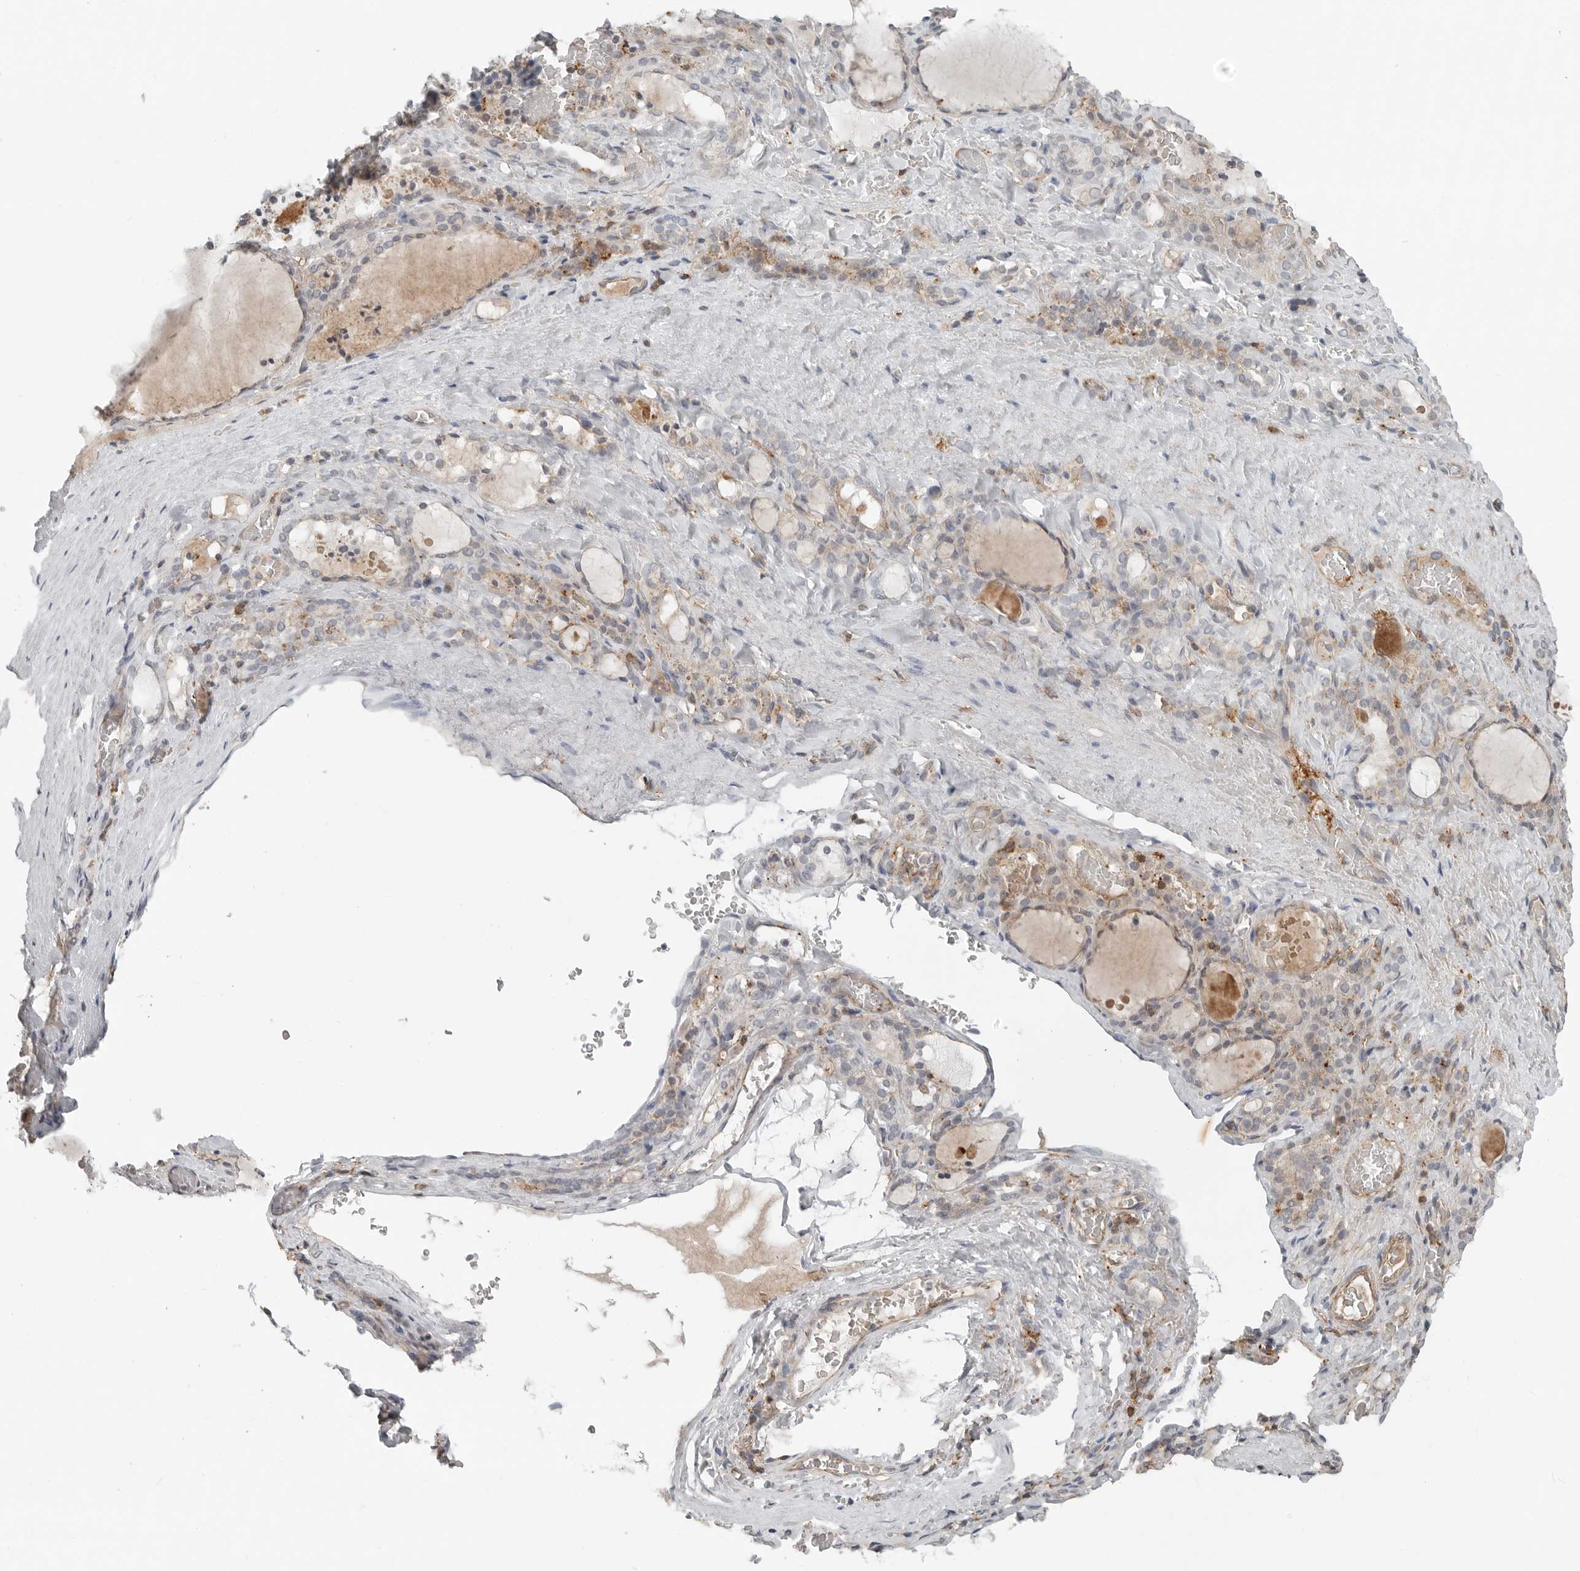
{"staining": {"intensity": "weak", "quantity": "25%-75%", "location": "cytoplasmic/membranous"}, "tissue": "thyroid gland", "cell_type": "Glandular cells", "image_type": "normal", "snomed": [{"axis": "morphology", "description": "Normal tissue, NOS"}, {"axis": "topography", "description": "Thyroid gland"}], "caption": "Thyroid gland stained with DAB immunohistochemistry displays low levels of weak cytoplasmic/membranous staining in about 25%-75% of glandular cells.", "gene": "LEFTY2", "patient": {"sex": "female", "age": 22}}